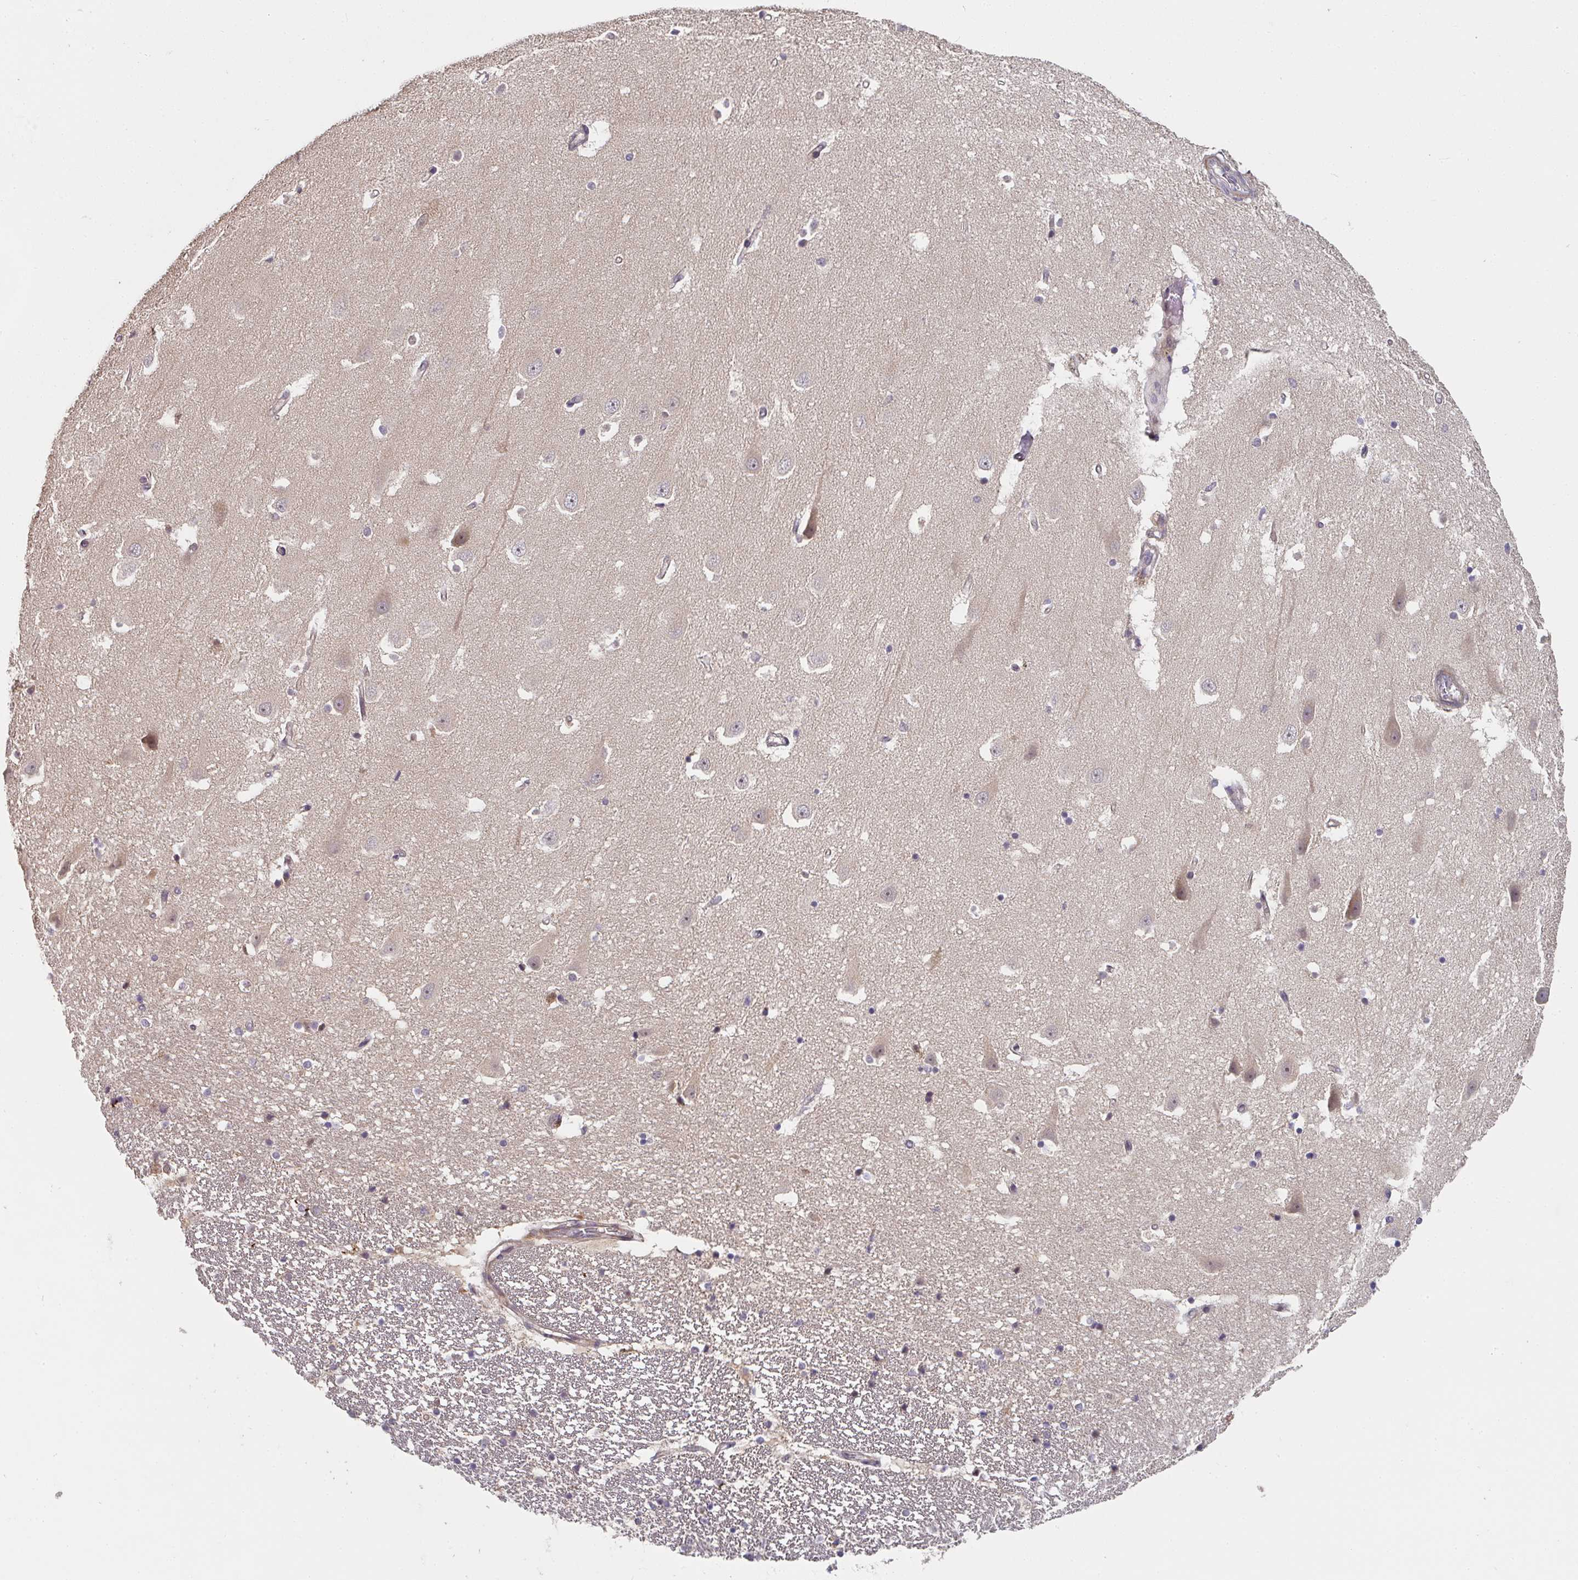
{"staining": {"intensity": "negative", "quantity": "none", "location": "none"}, "tissue": "hippocampus", "cell_type": "Glial cells", "image_type": "normal", "snomed": [{"axis": "morphology", "description": "Normal tissue, NOS"}, {"axis": "topography", "description": "Hippocampus"}], "caption": "This is a image of immunohistochemistry (IHC) staining of normal hippocampus, which shows no positivity in glial cells.", "gene": "RANGRF", "patient": {"sex": "male", "age": 63}}